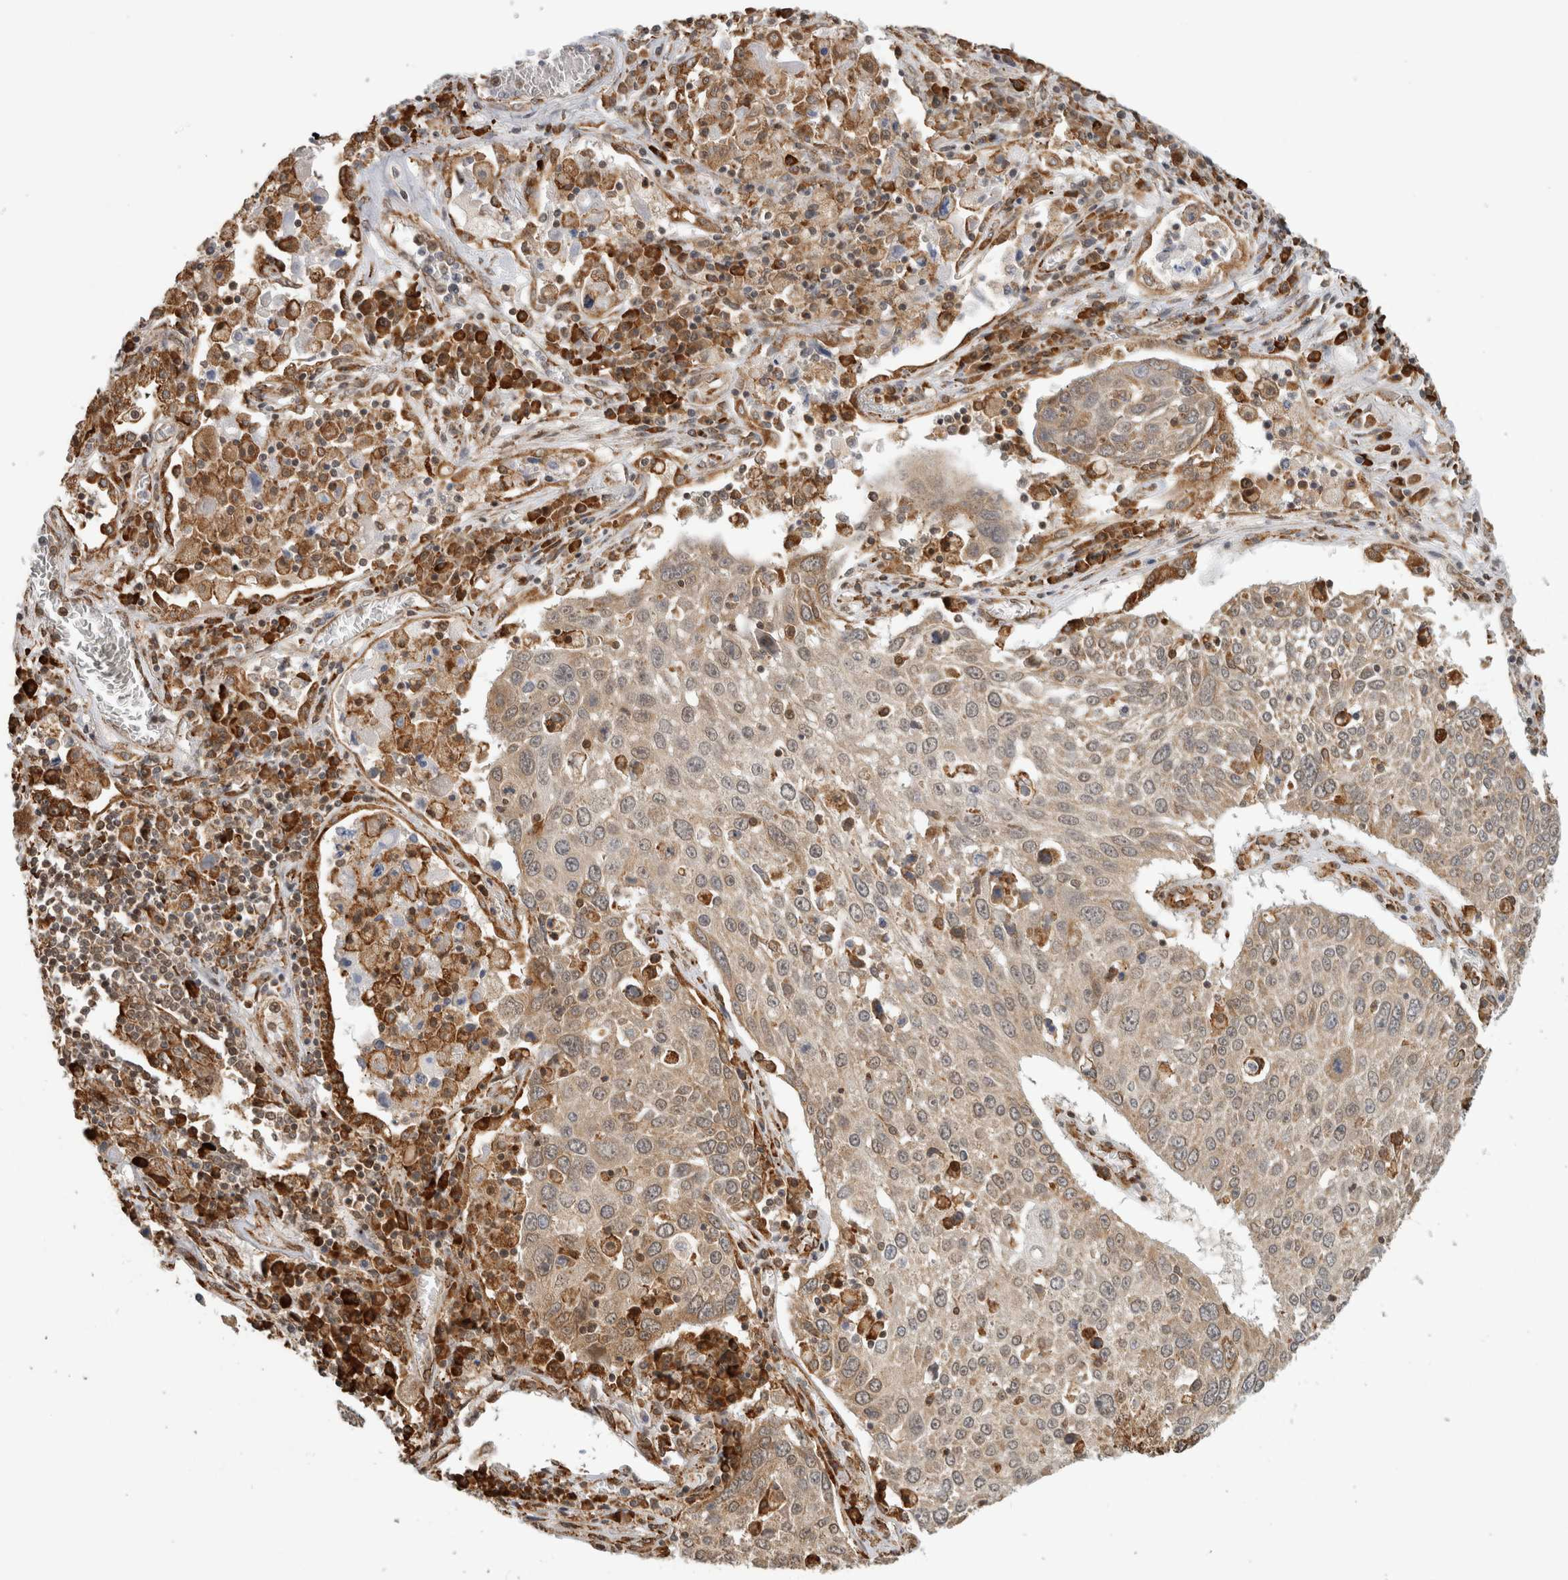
{"staining": {"intensity": "weak", "quantity": "25%-75%", "location": "cytoplasmic/membranous"}, "tissue": "lung cancer", "cell_type": "Tumor cells", "image_type": "cancer", "snomed": [{"axis": "morphology", "description": "Squamous cell carcinoma, NOS"}, {"axis": "topography", "description": "Lung"}], "caption": "Tumor cells show low levels of weak cytoplasmic/membranous staining in about 25%-75% of cells in human lung cancer (squamous cell carcinoma).", "gene": "MS4A7", "patient": {"sex": "male", "age": 65}}